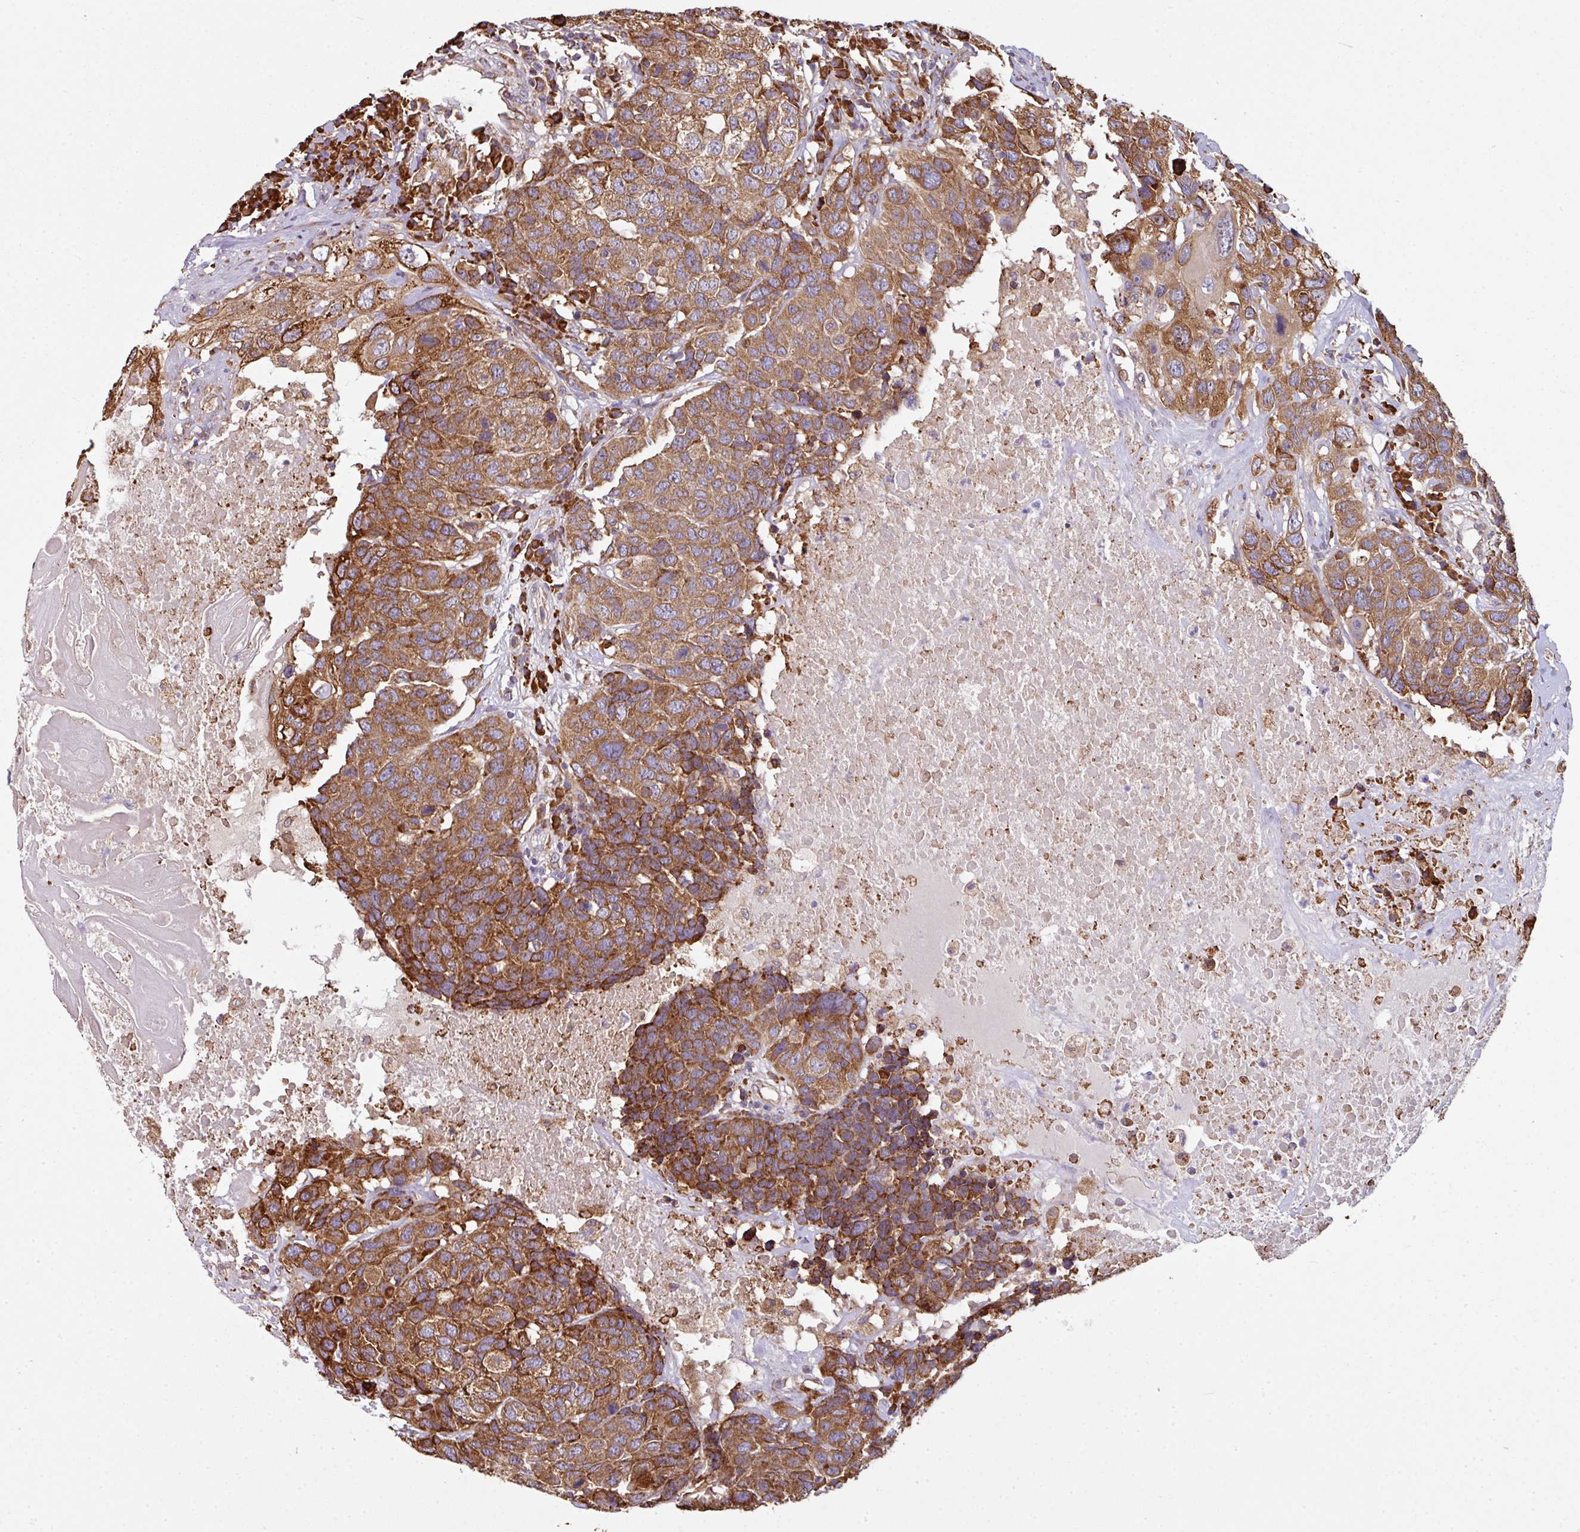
{"staining": {"intensity": "moderate", "quantity": ">75%", "location": "cytoplasmic/membranous"}, "tissue": "head and neck cancer", "cell_type": "Tumor cells", "image_type": "cancer", "snomed": [{"axis": "morphology", "description": "Squamous cell carcinoma, NOS"}, {"axis": "topography", "description": "Head-Neck"}], "caption": "This image exhibits IHC staining of human squamous cell carcinoma (head and neck), with medium moderate cytoplasmic/membranous staining in approximately >75% of tumor cells.", "gene": "FAT4", "patient": {"sex": "male", "age": 66}}